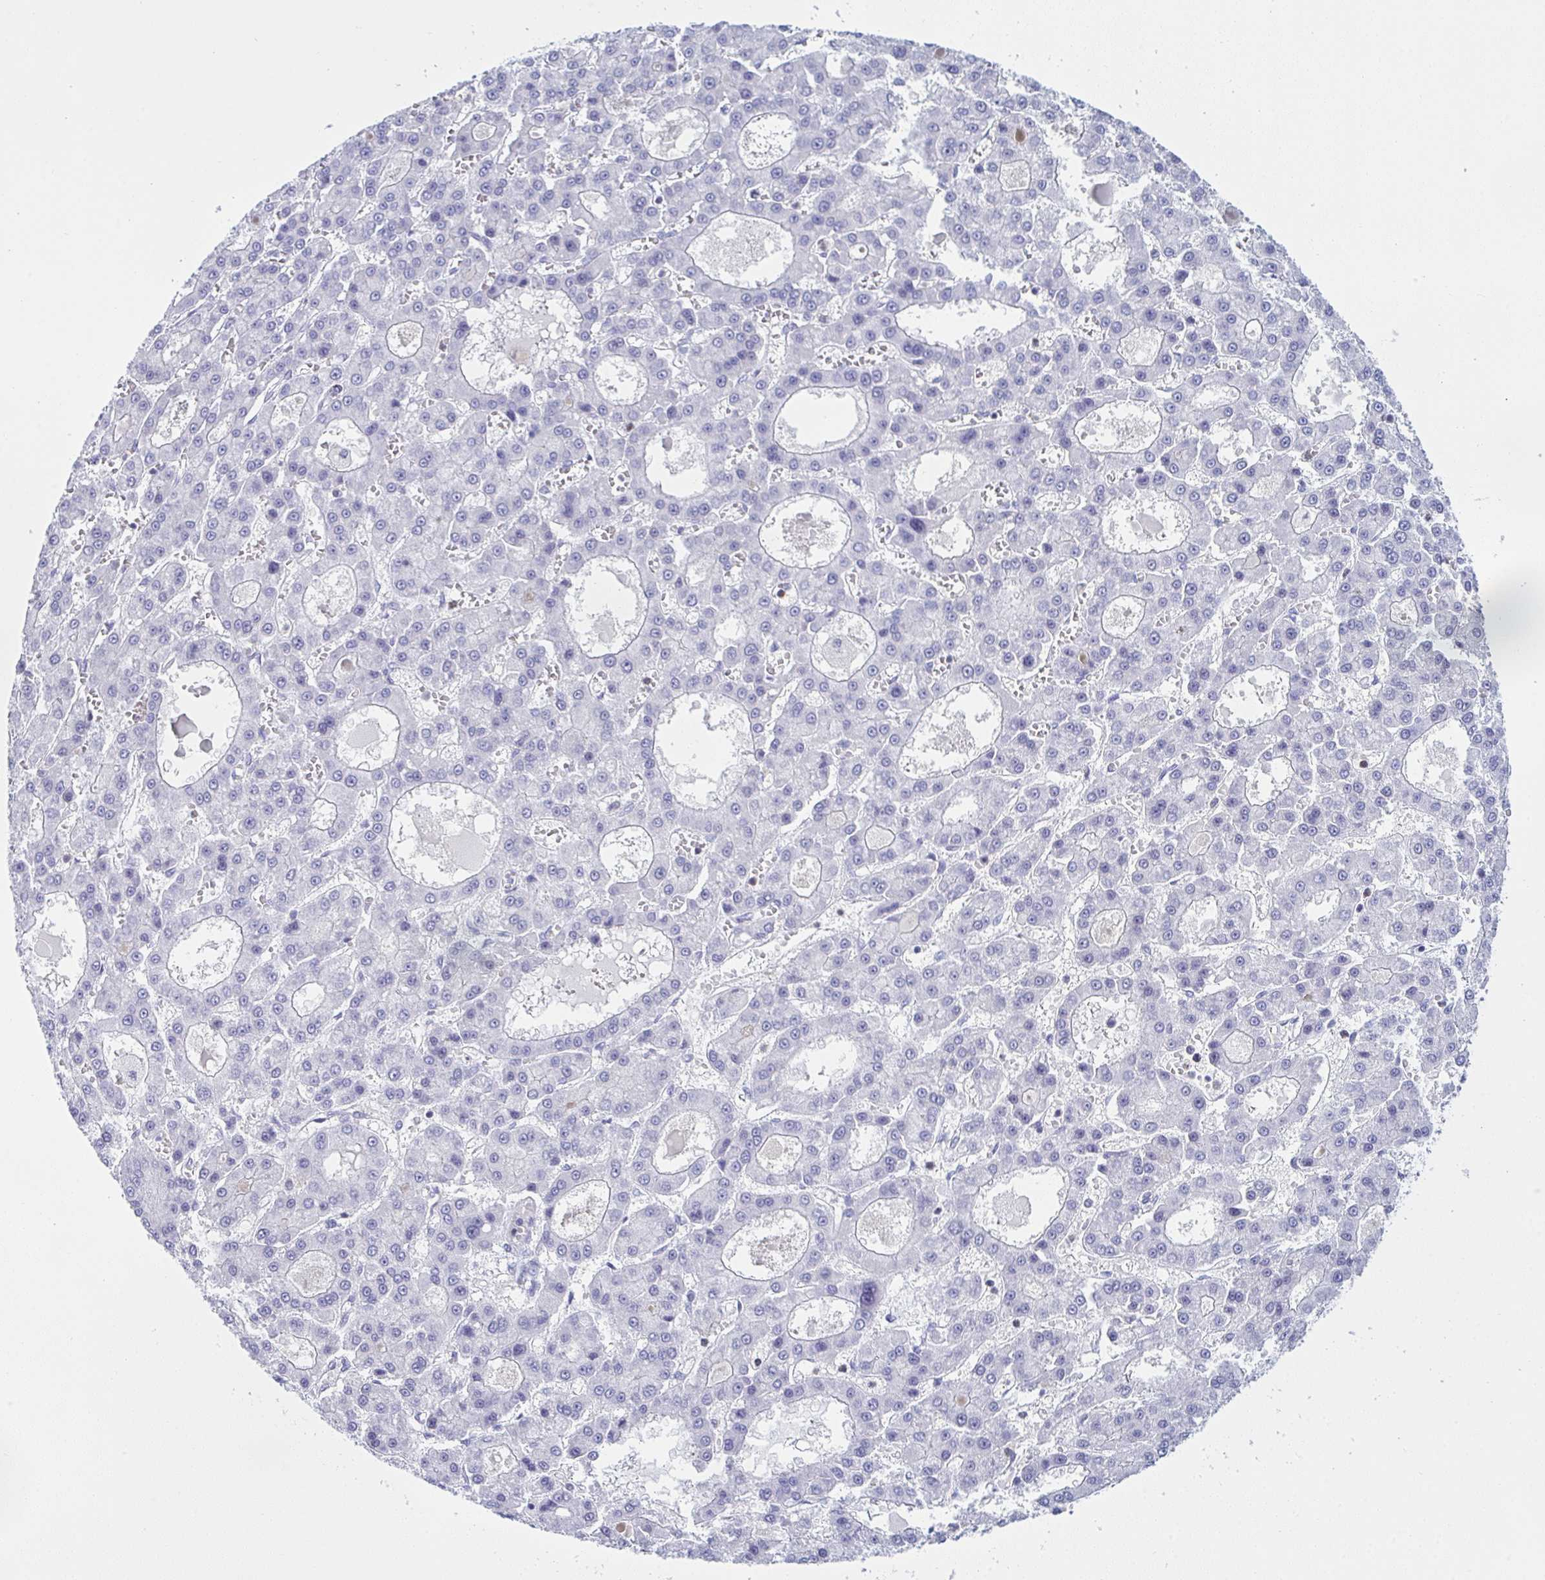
{"staining": {"intensity": "negative", "quantity": "none", "location": "none"}, "tissue": "liver cancer", "cell_type": "Tumor cells", "image_type": "cancer", "snomed": [{"axis": "morphology", "description": "Carcinoma, Hepatocellular, NOS"}, {"axis": "topography", "description": "Liver"}], "caption": "Tumor cells show no significant staining in liver hepatocellular carcinoma.", "gene": "MYO1F", "patient": {"sex": "male", "age": 70}}